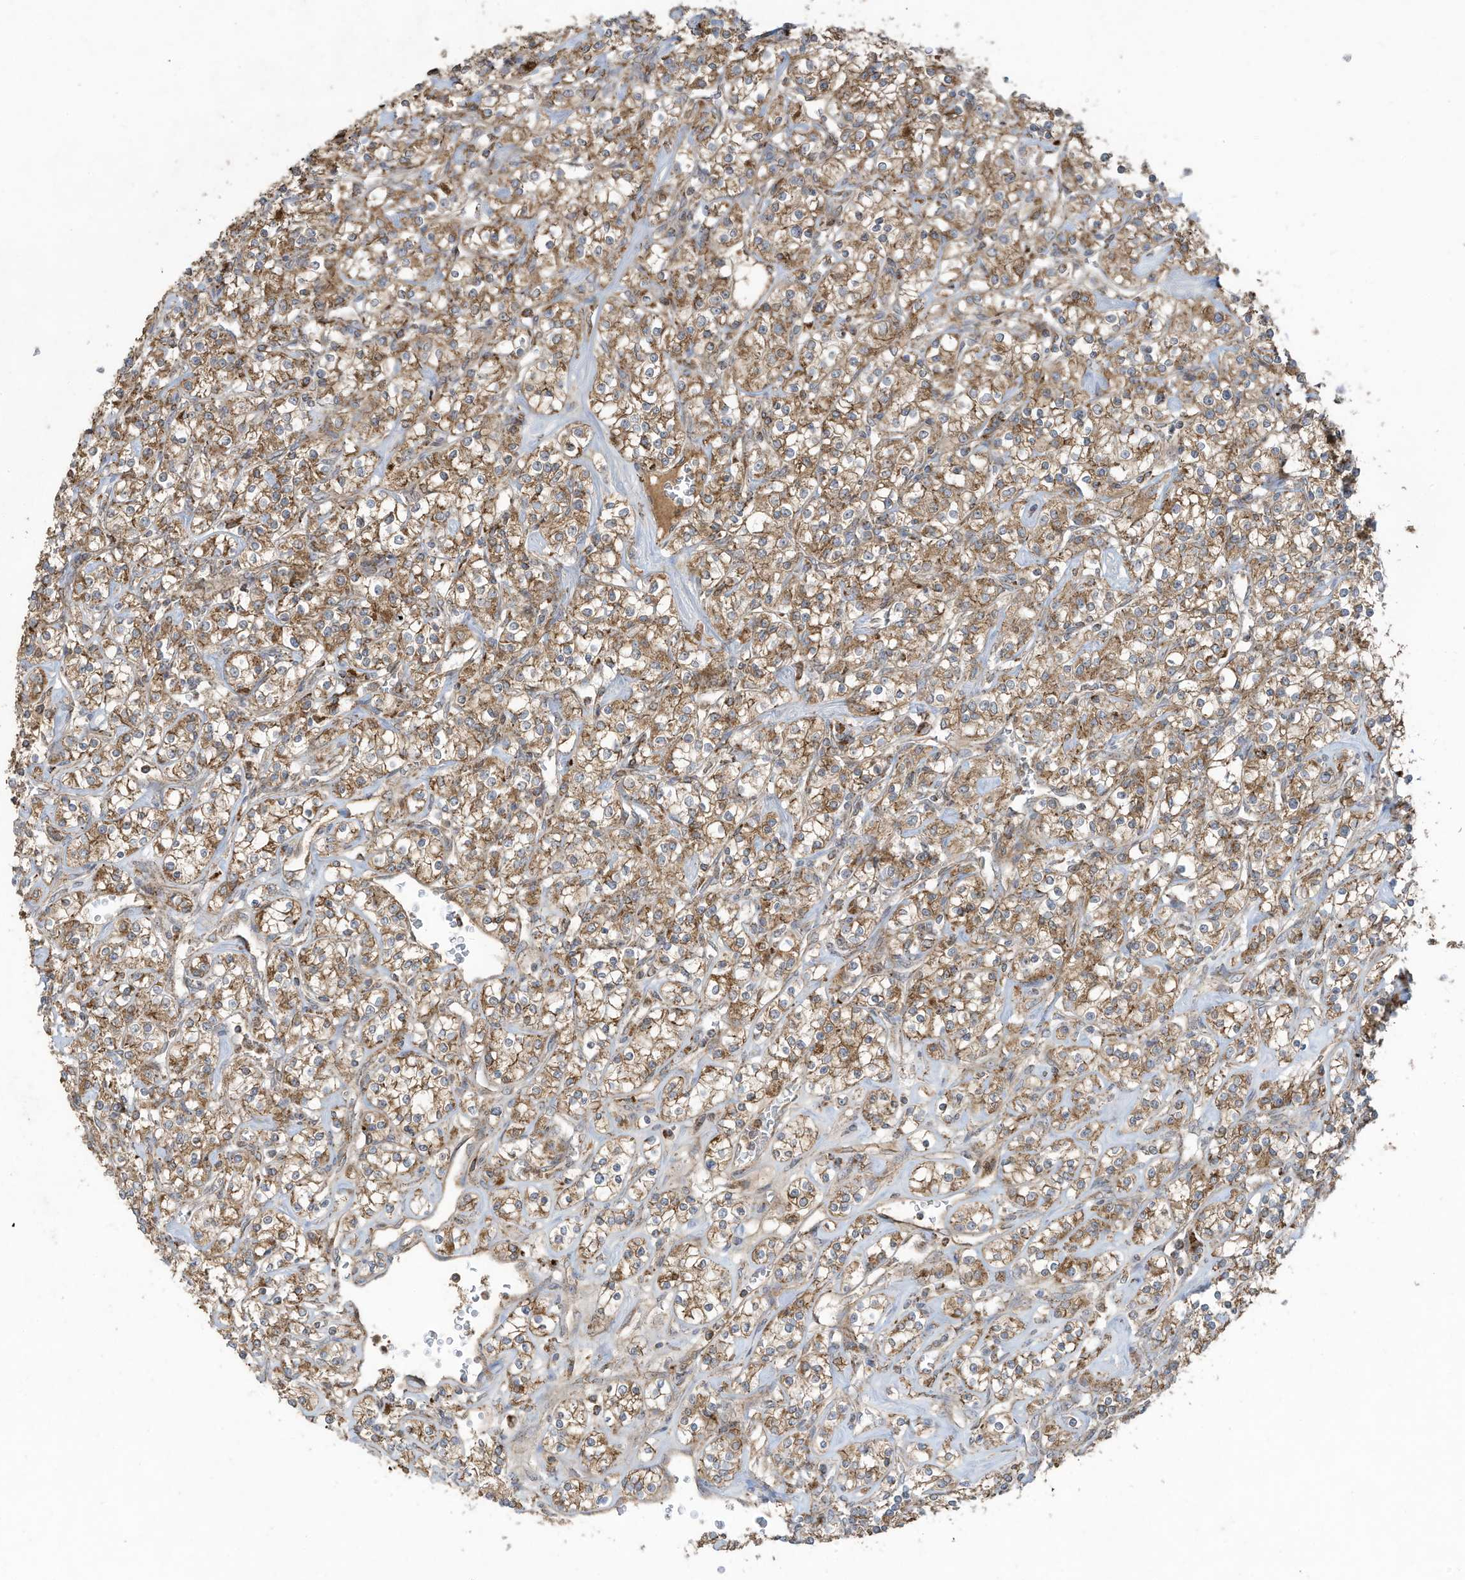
{"staining": {"intensity": "moderate", "quantity": ">75%", "location": "cytoplasmic/membranous"}, "tissue": "renal cancer", "cell_type": "Tumor cells", "image_type": "cancer", "snomed": [{"axis": "morphology", "description": "Adenocarcinoma, NOS"}, {"axis": "topography", "description": "Kidney"}], "caption": "Renal adenocarcinoma stained with IHC exhibits moderate cytoplasmic/membranous positivity in about >75% of tumor cells. The staining was performed using DAB to visualize the protein expression in brown, while the nuclei were stained in blue with hematoxylin (Magnification: 20x).", "gene": "C2orf74", "patient": {"sex": "male", "age": 77}}